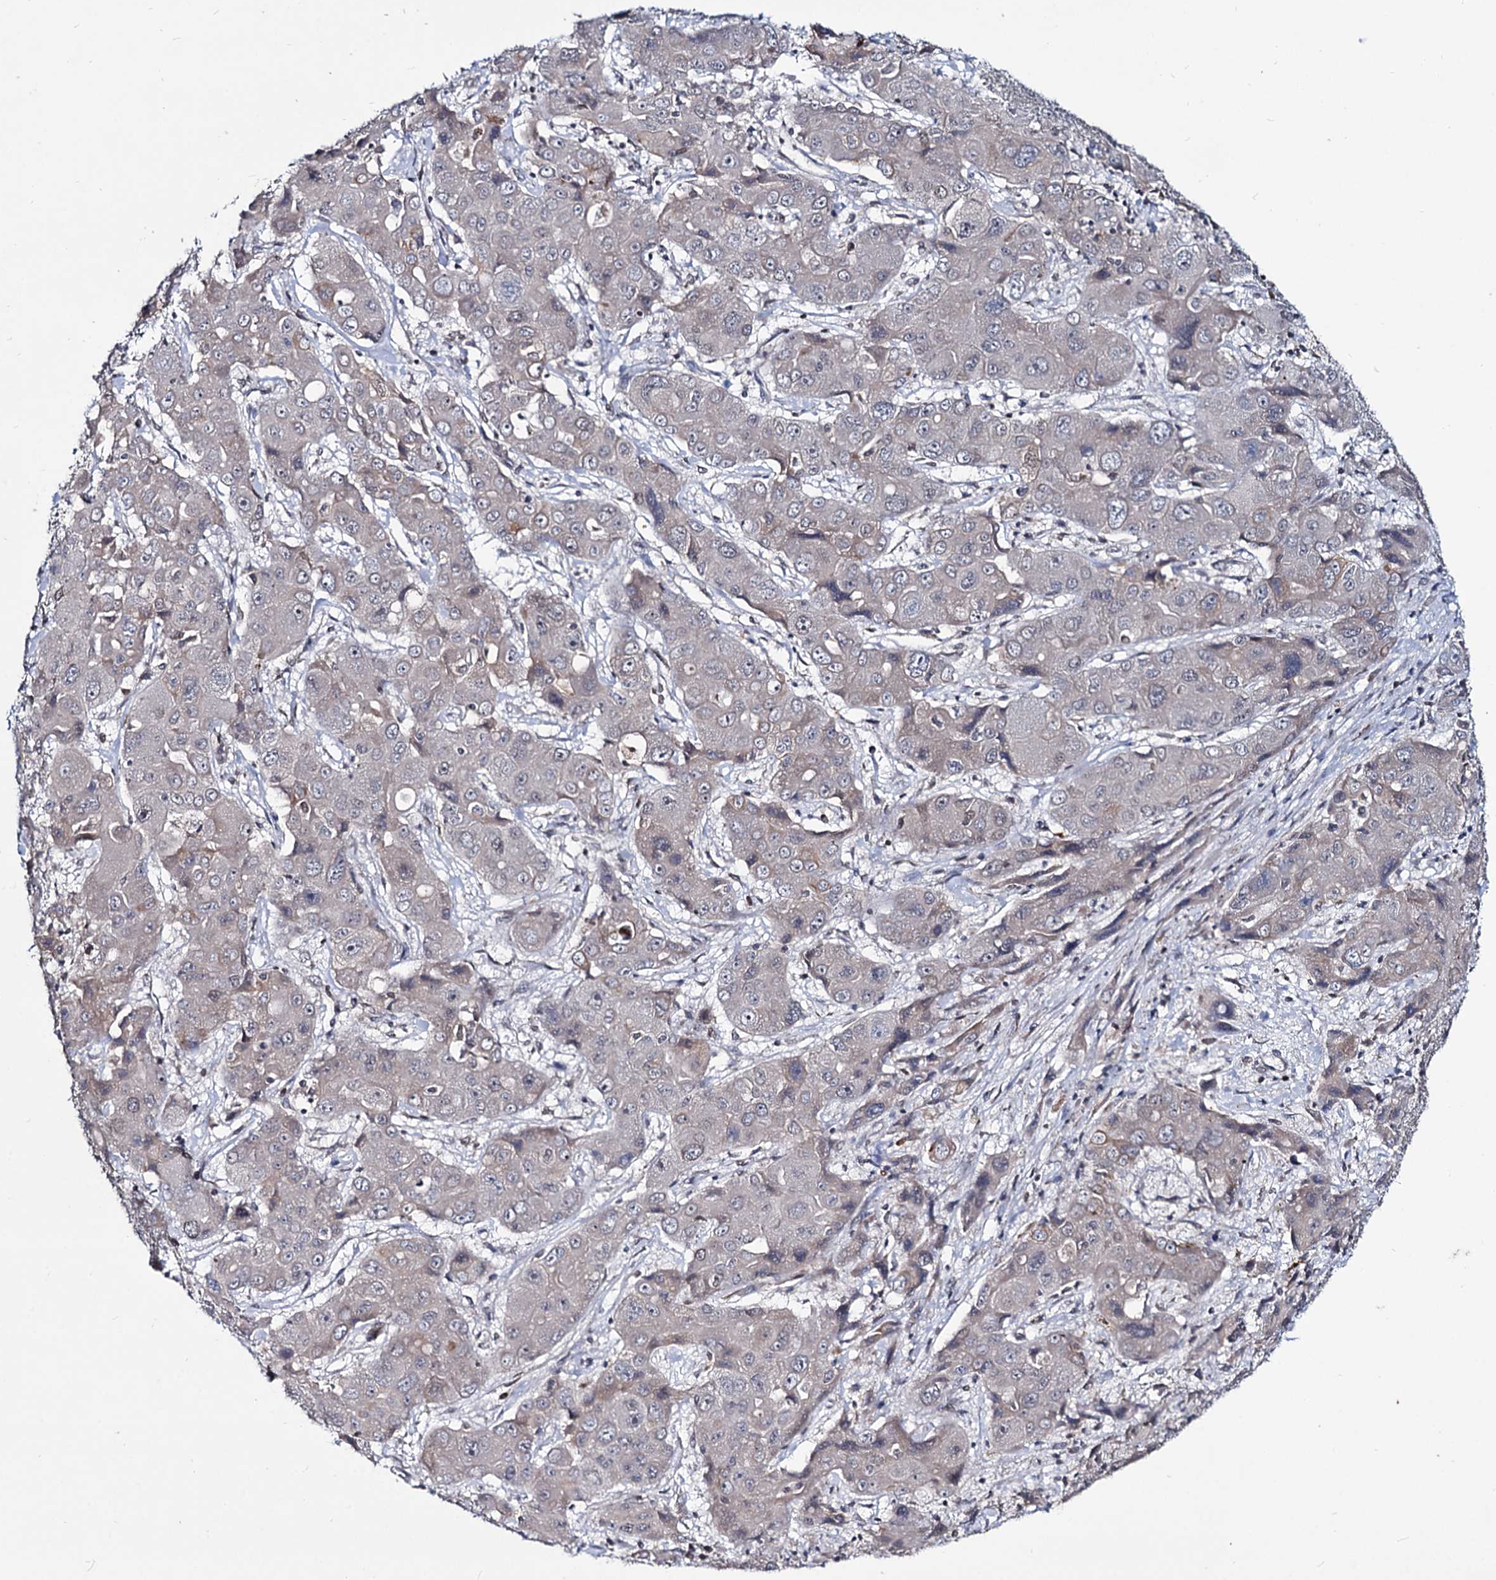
{"staining": {"intensity": "negative", "quantity": "none", "location": "none"}, "tissue": "liver cancer", "cell_type": "Tumor cells", "image_type": "cancer", "snomed": [{"axis": "morphology", "description": "Cholangiocarcinoma"}, {"axis": "topography", "description": "Liver"}], "caption": "Human cholangiocarcinoma (liver) stained for a protein using immunohistochemistry displays no staining in tumor cells.", "gene": "RNF6", "patient": {"sex": "male", "age": 67}}